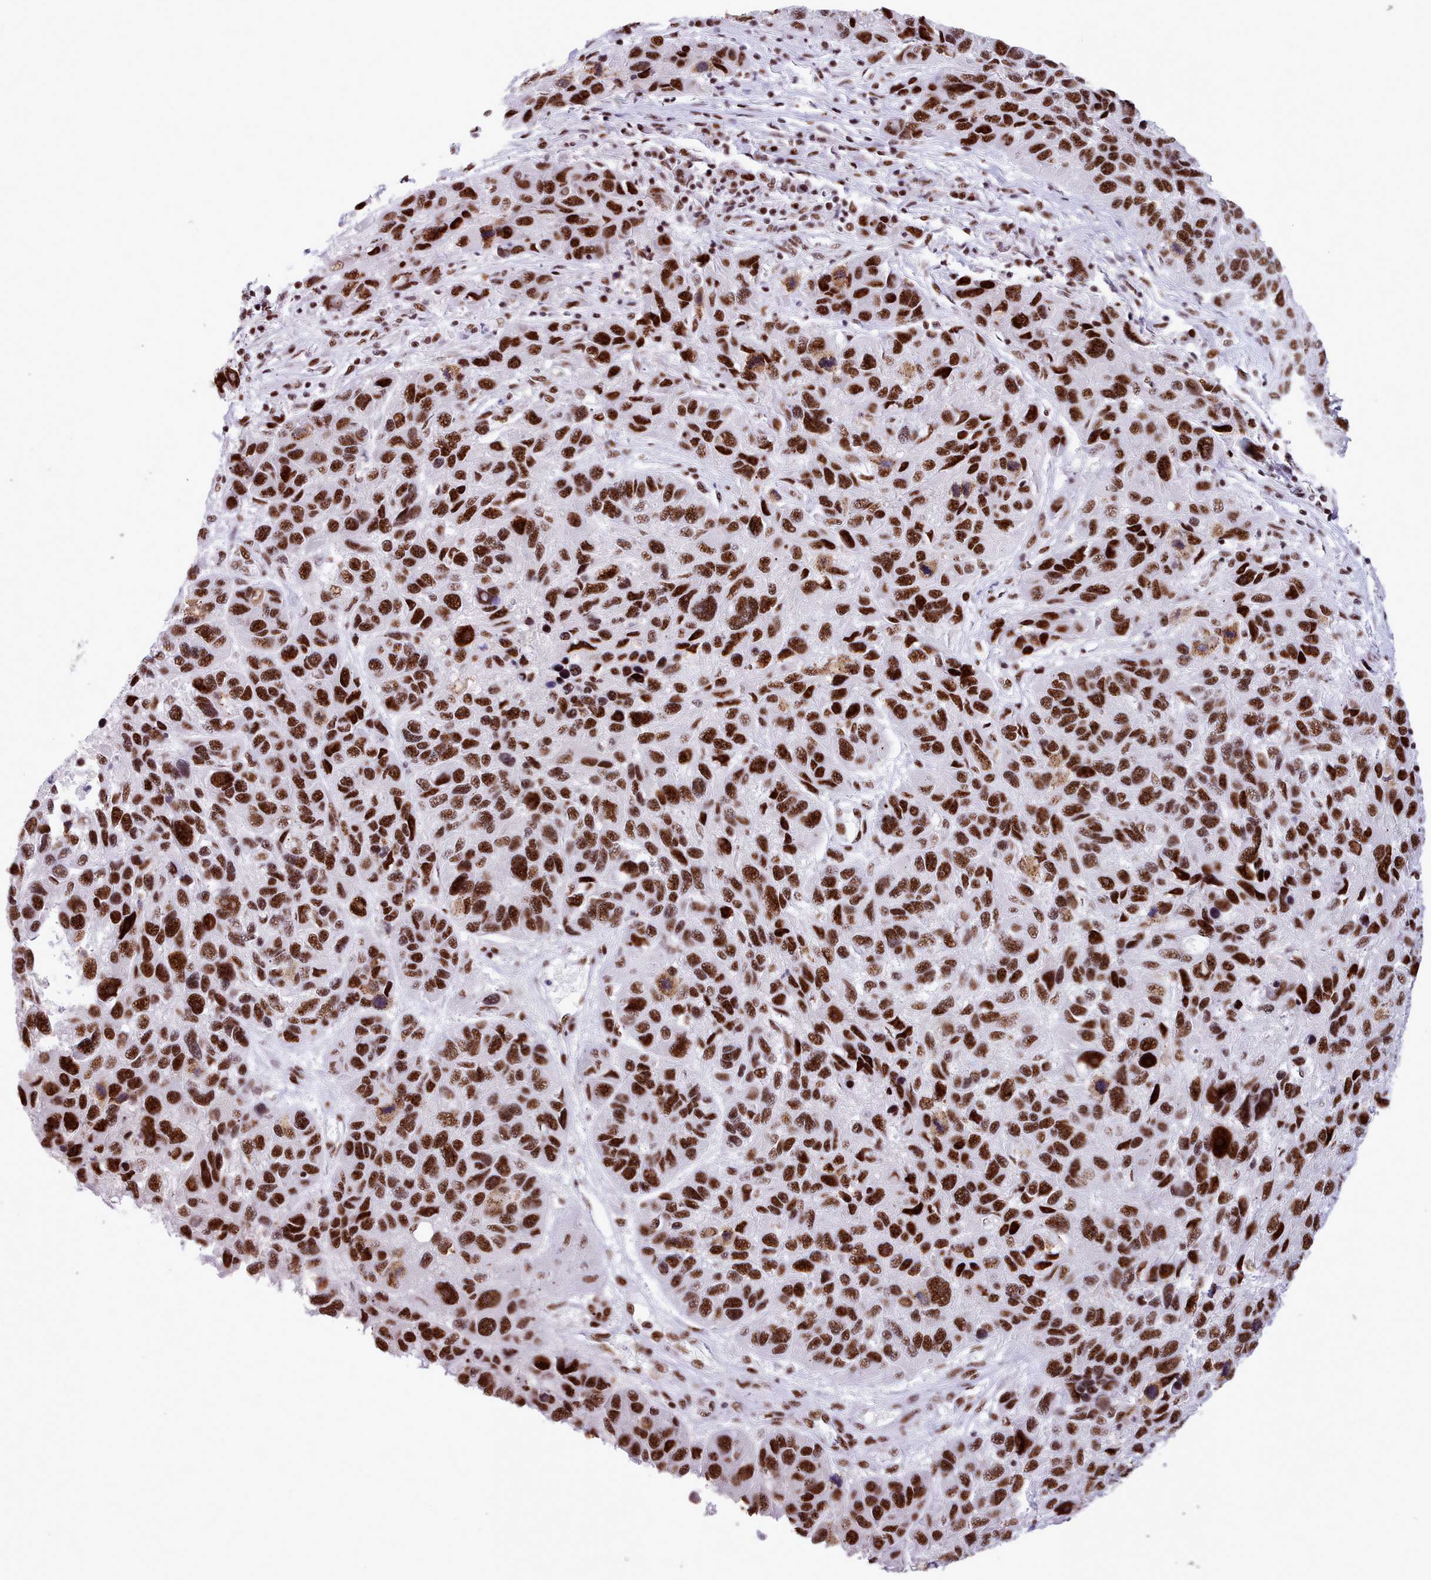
{"staining": {"intensity": "strong", "quantity": ">75%", "location": "nuclear"}, "tissue": "melanoma", "cell_type": "Tumor cells", "image_type": "cancer", "snomed": [{"axis": "morphology", "description": "Malignant melanoma, NOS"}, {"axis": "topography", "description": "Skin"}], "caption": "Protein expression analysis of human melanoma reveals strong nuclear expression in approximately >75% of tumor cells.", "gene": "TMEM35B", "patient": {"sex": "male", "age": 53}}